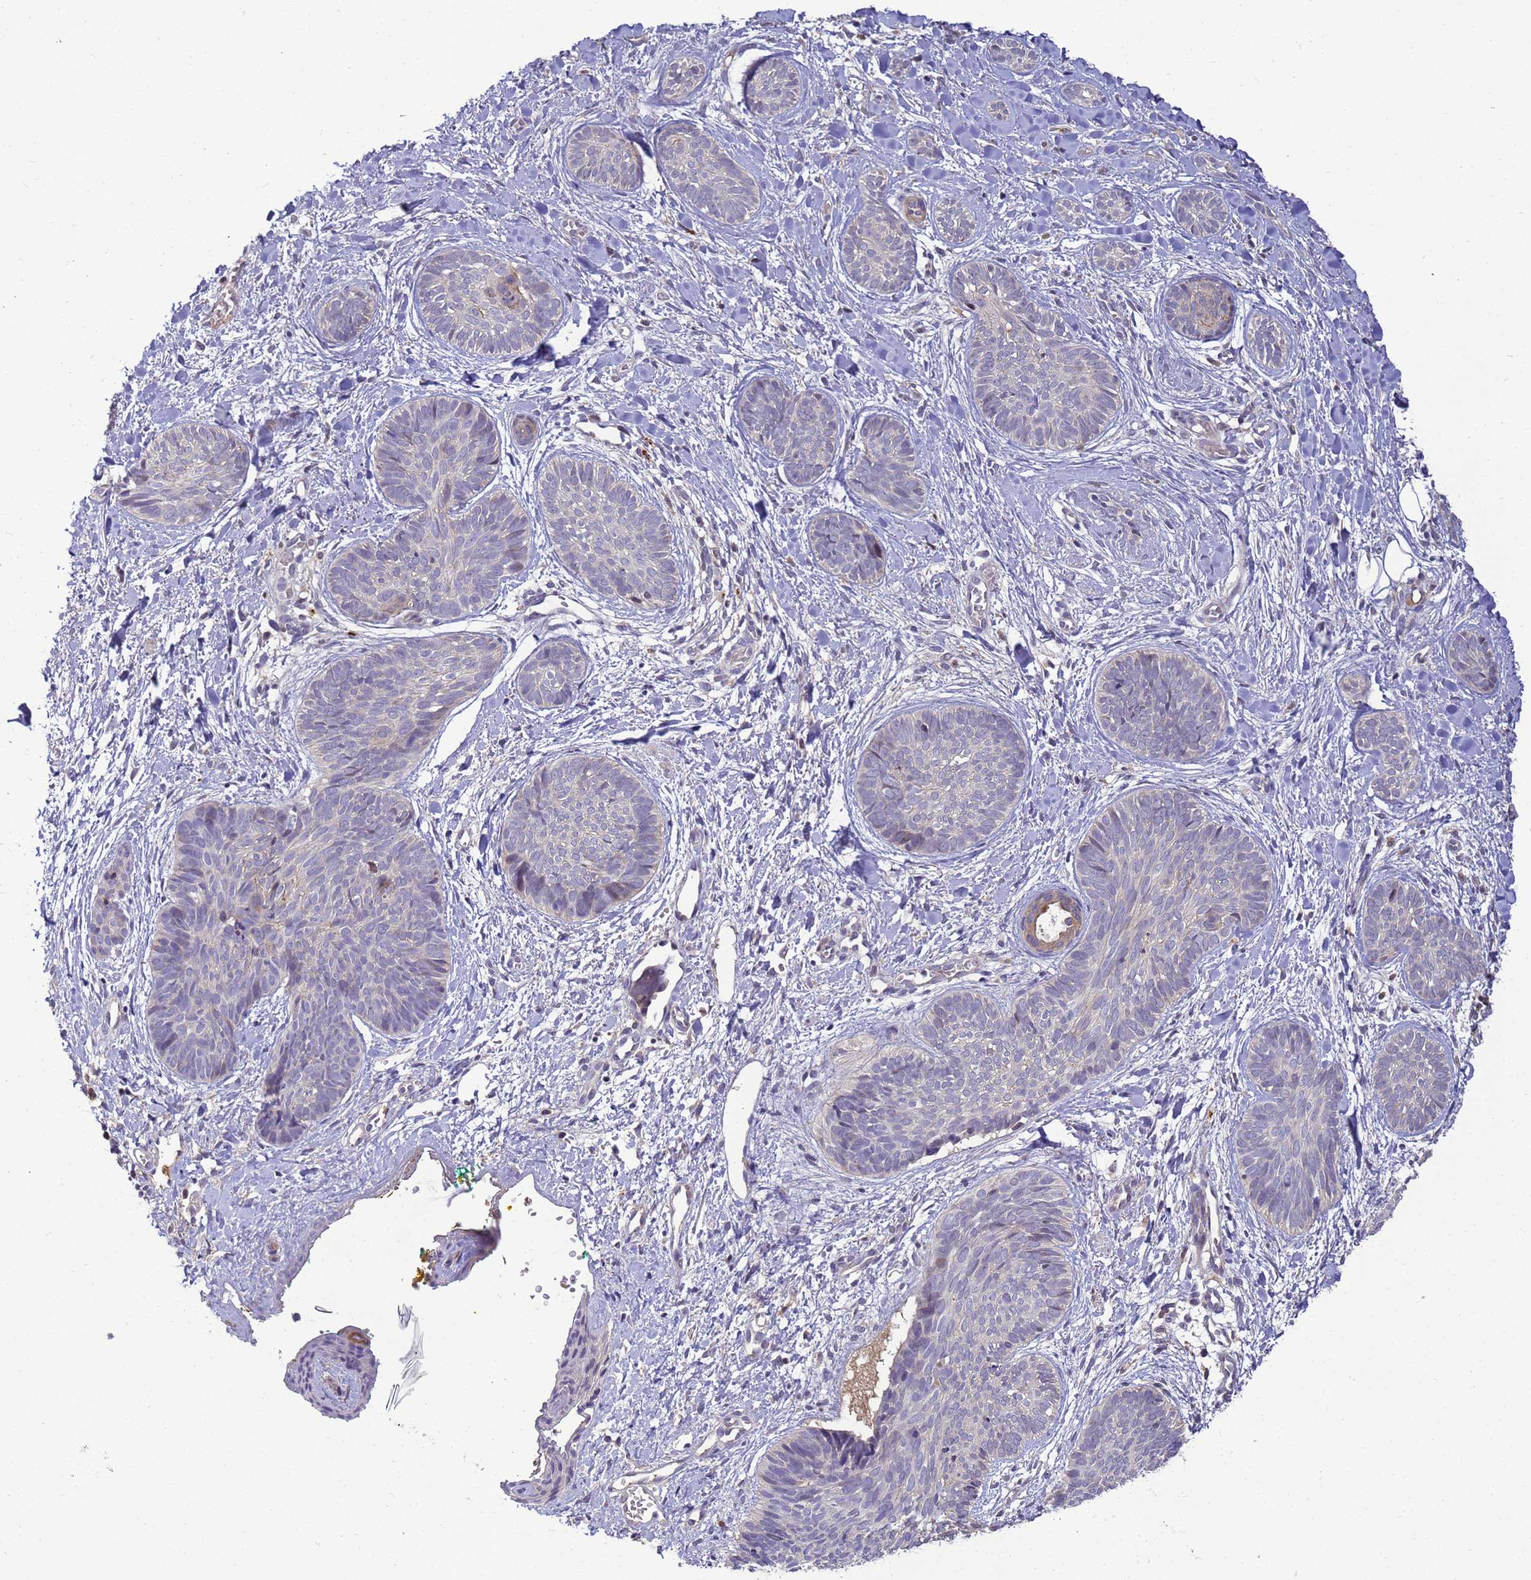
{"staining": {"intensity": "negative", "quantity": "none", "location": "none"}, "tissue": "skin cancer", "cell_type": "Tumor cells", "image_type": "cancer", "snomed": [{"axis": "morphology", "description": "Basal cell carcinoma"}, {"axis": "topography", "description": "Skin"}], "caption": "Immunohistochemistry histopathology image of neoplastic tissue: human skin cancer (basal cell carcinoma) stained with DAB (3,3'-diaminobenzidine) displays no significant protein expression in tumor cells.", "gene": "TMEM74B", "patient": {"sex": "female", "age": 81}}